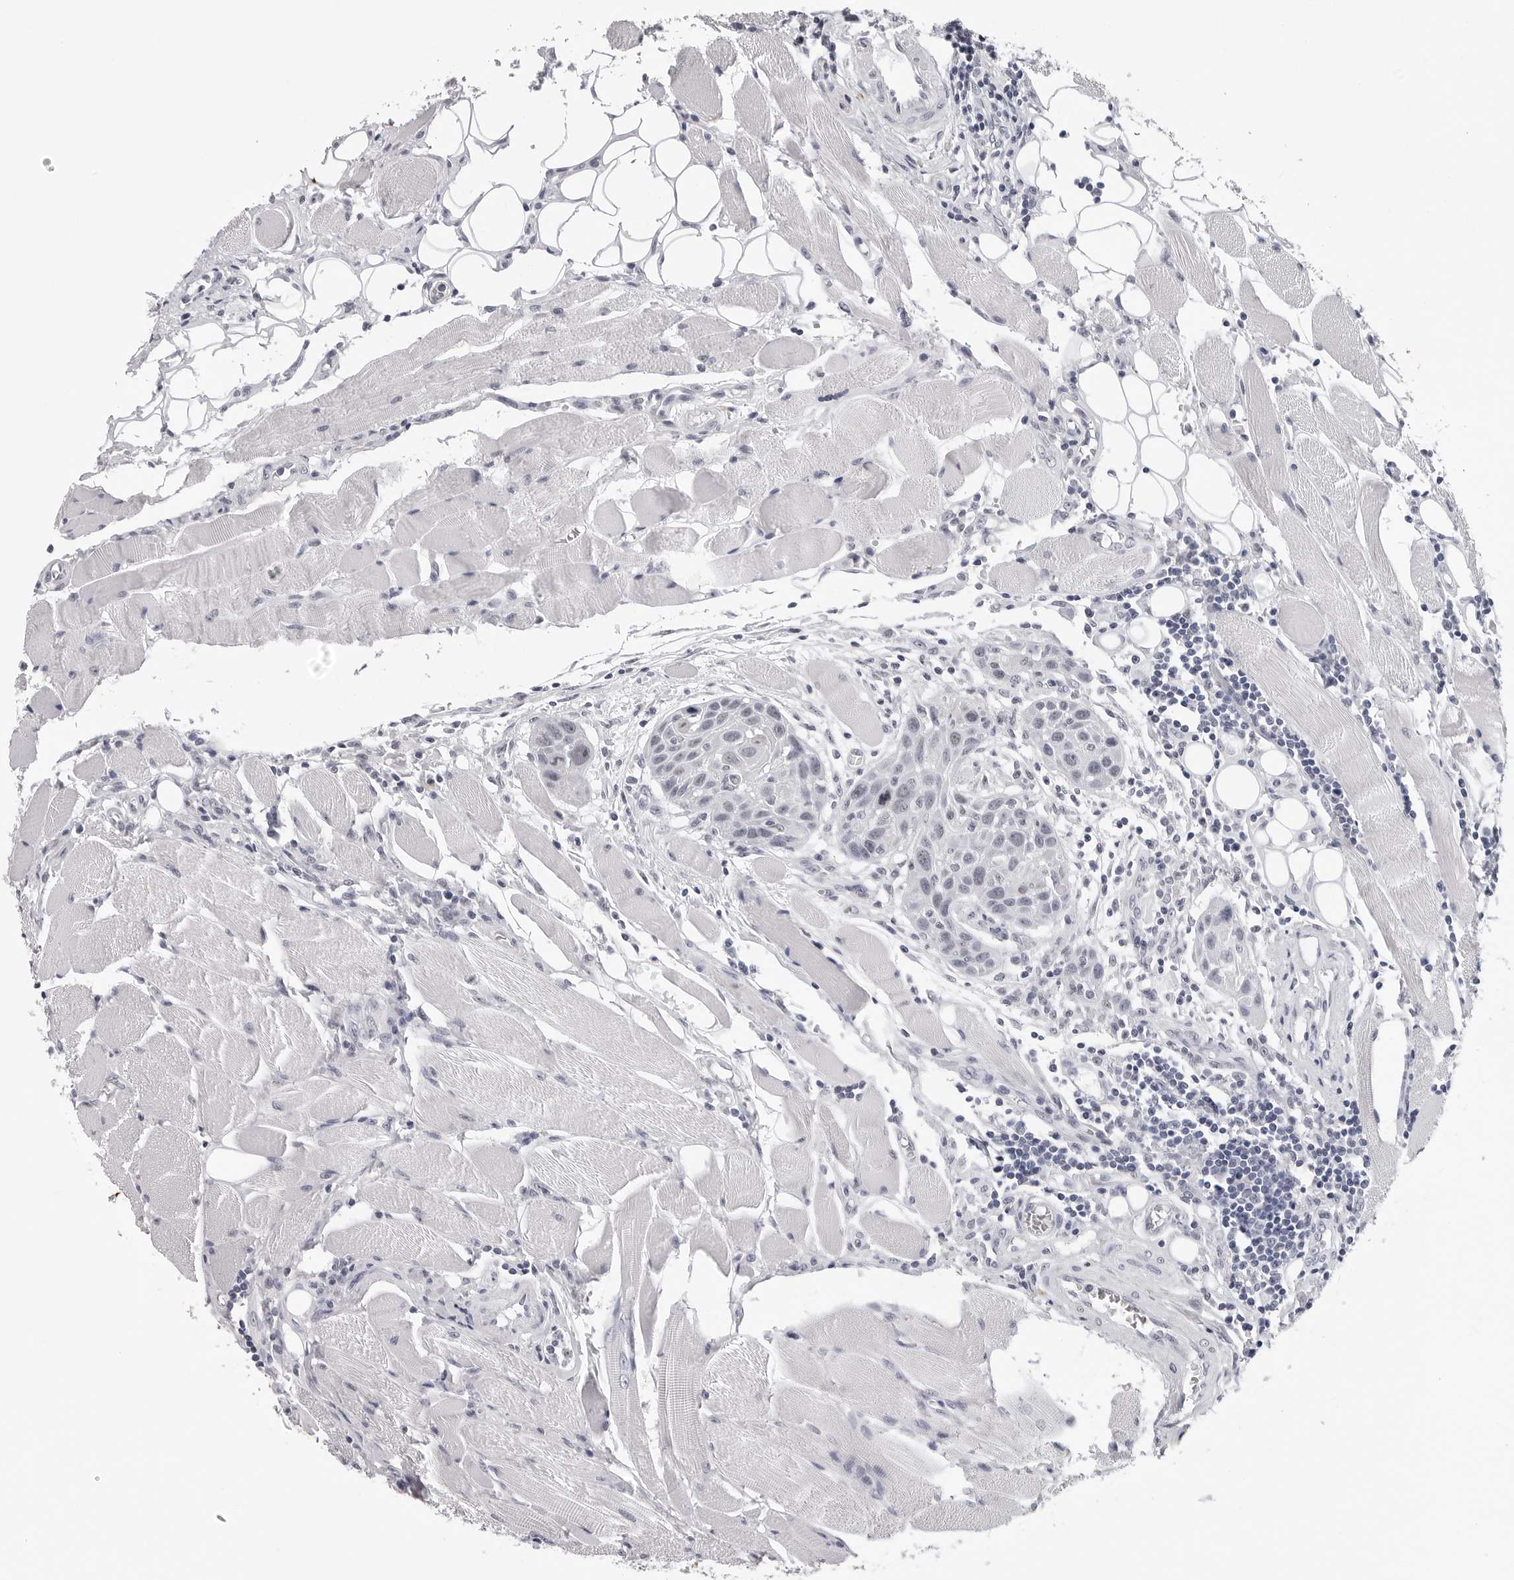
{"staining": {"intensity": "negative", "quantity": "none", "location": "none"}, "tissue": "head and neck cancer", "cell_type": "Tumor cells", "image_type": "cancer", "snomed": [{"axis": "morphology", "description": "Squamous cell carcinoma, NOS"}, {"axis": "topography", "description": "Oral tissue"}, {"axis": "topography", "description": "Head-Neck"}], "caption": "Micrograph shows no significant protein staining in tumor cells of squamous cell carcinoma (head and neck). (Brightfield microscopy of DAB (3,3'-diaminobenzidine) IHC at high magnification).", "gene": "GNL2", "patient": {"sex": "female", "age": 50}}